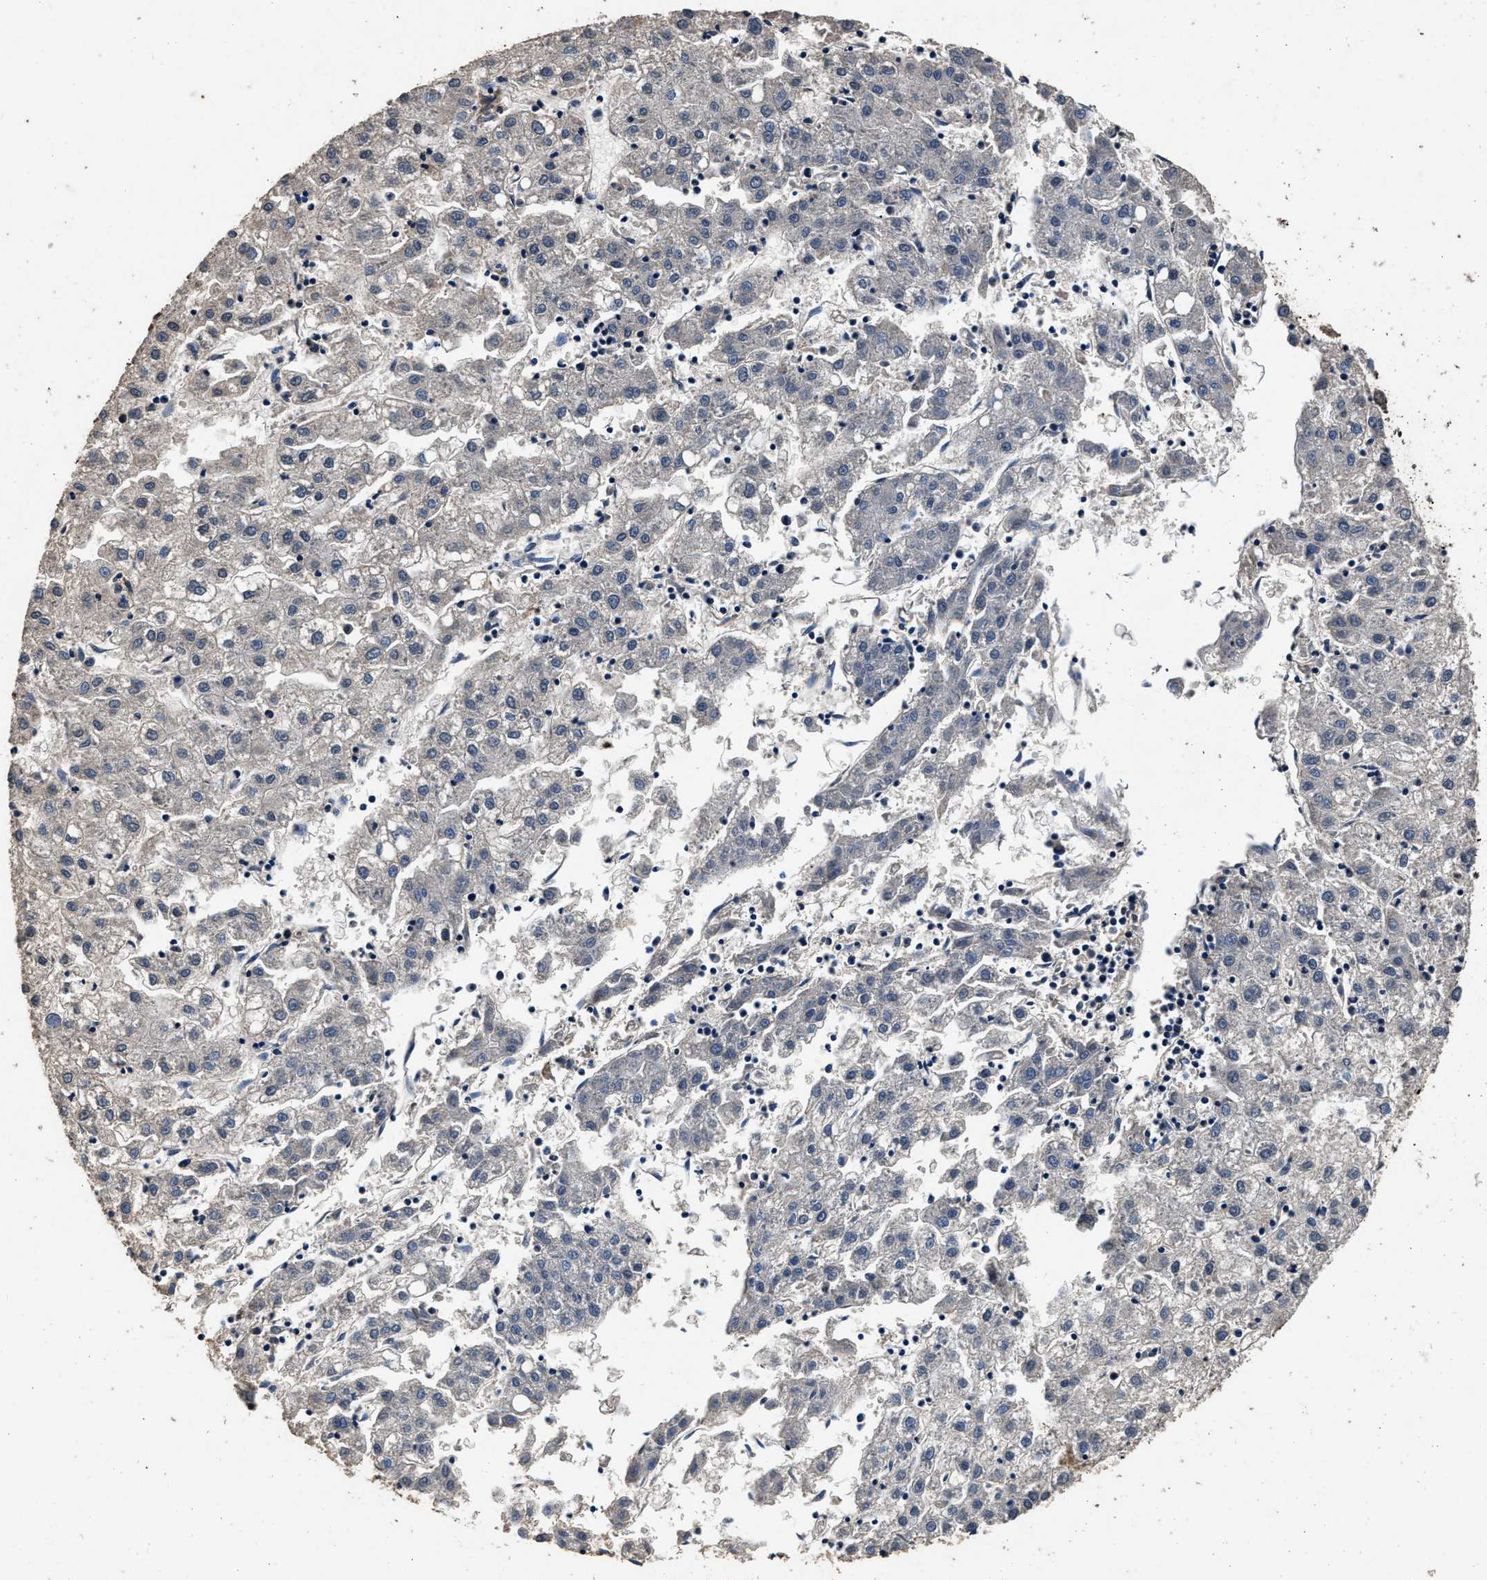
{"staining": {"intensity": "negative", "quantity": "none", "location": "none"}, "tissue": "liver cancer", "cell_type": "Tumor cells", "image_type": "cancer", "snomed": [{"axis": "morphology", "description": "Carcinoma, Hepatocellular, NOS"}, {"axis": "topography", "description": "Liver"}], "caption": "There is no significant positivity in tumor cells of liver cancer.", "gene": "CSTF1", "patient": {"sex": "male", "age": 72}}